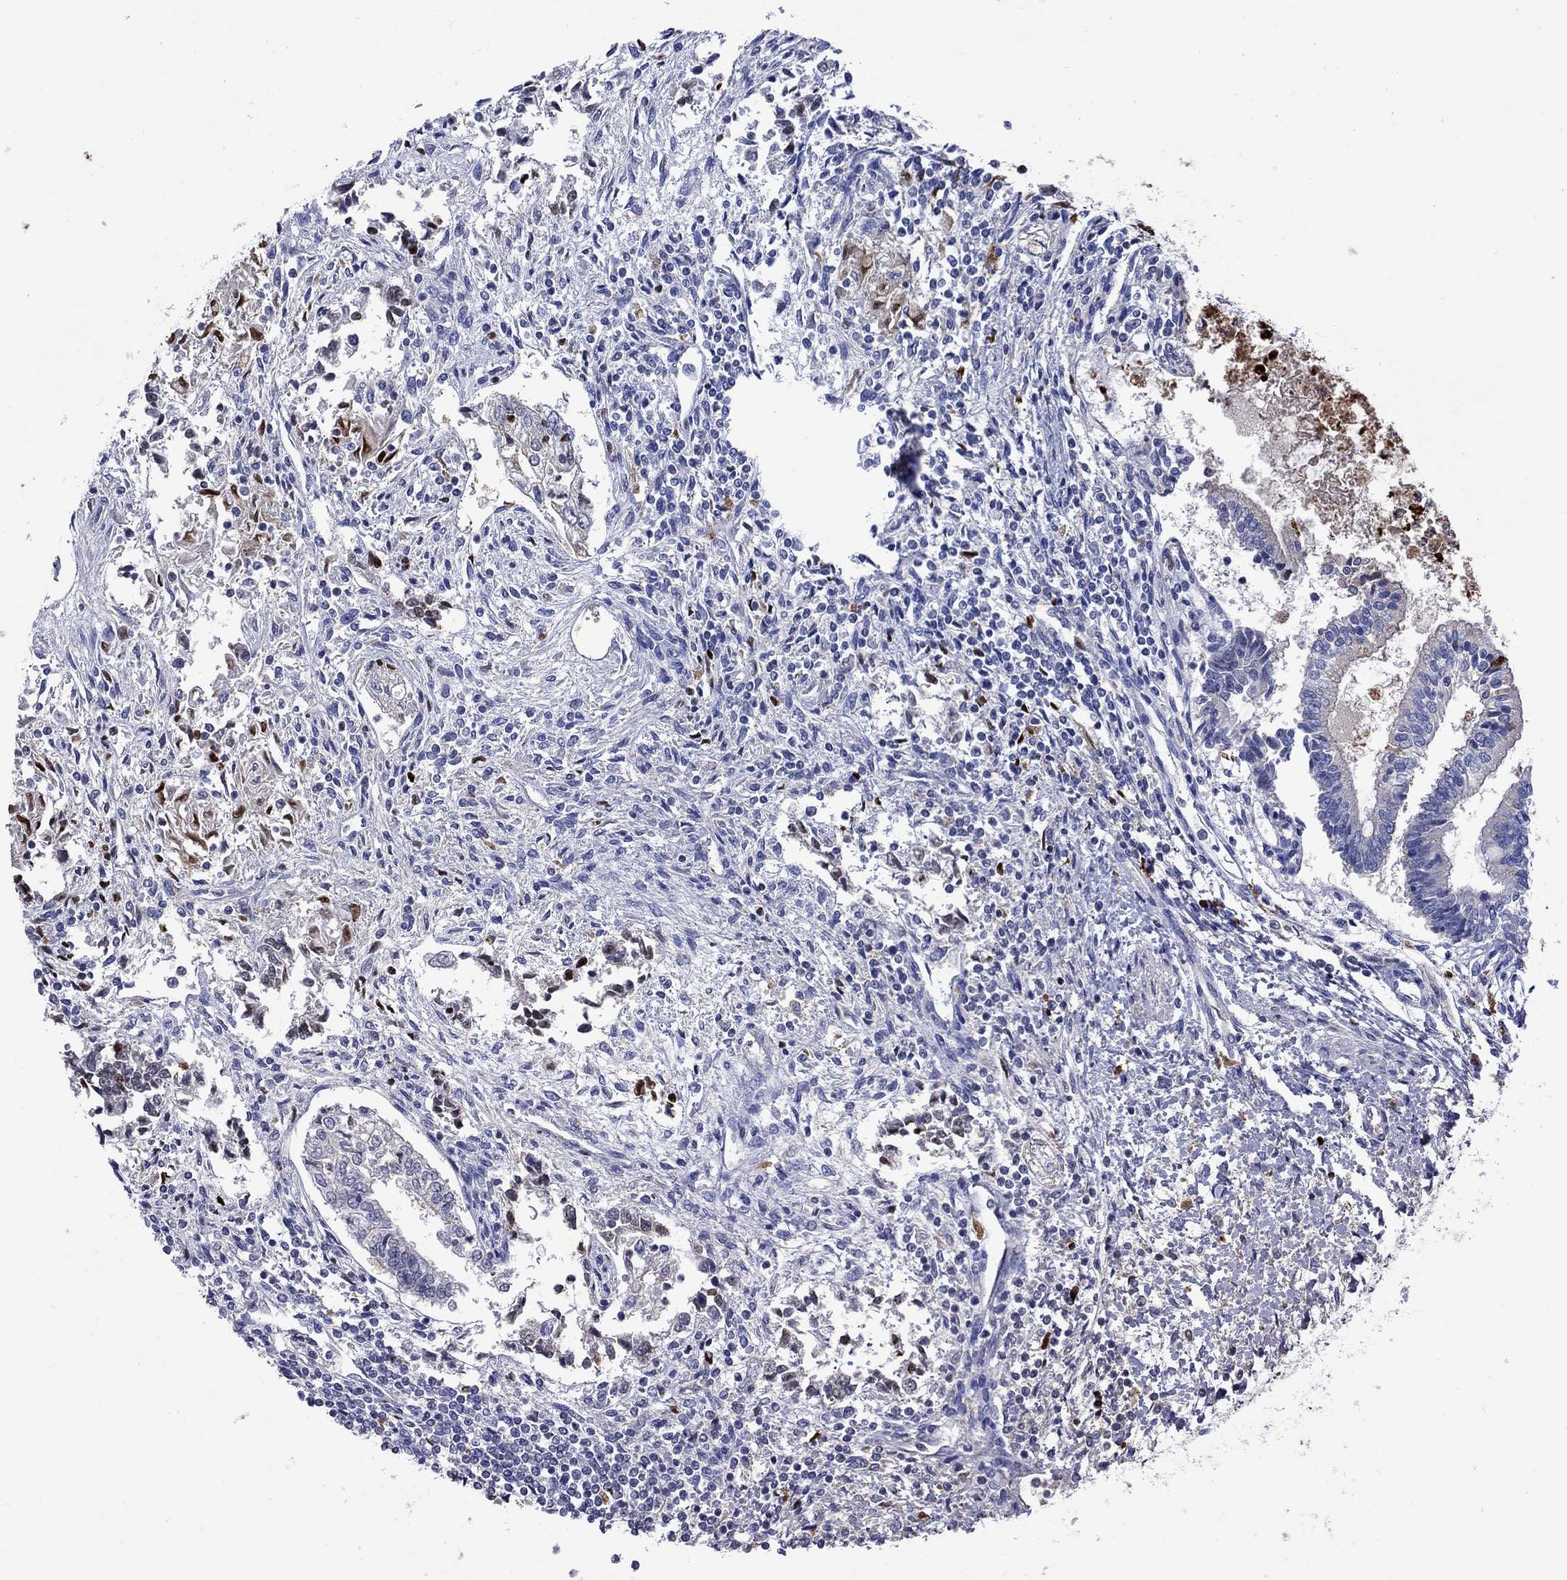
{"staining": {"intensity": "negative", "quantity": "none", "location": "none"}, "tissue": "testis cancer", "cell_type": "Tumor cells", "image_type": "cancer", "snomed": [{"axis": "morphology", "description": "Carcinoma, Embryonal, NOS"}, {"axis": "topography", "description": "Testis"}], "caption": "This is a histopathology image of immunohistochemistry staining of testis embryonal carcinoma, which shows no positivity in tumor cells.", "gene": "SERPINA3", "patient": {"sex": "male", "age": 37}}